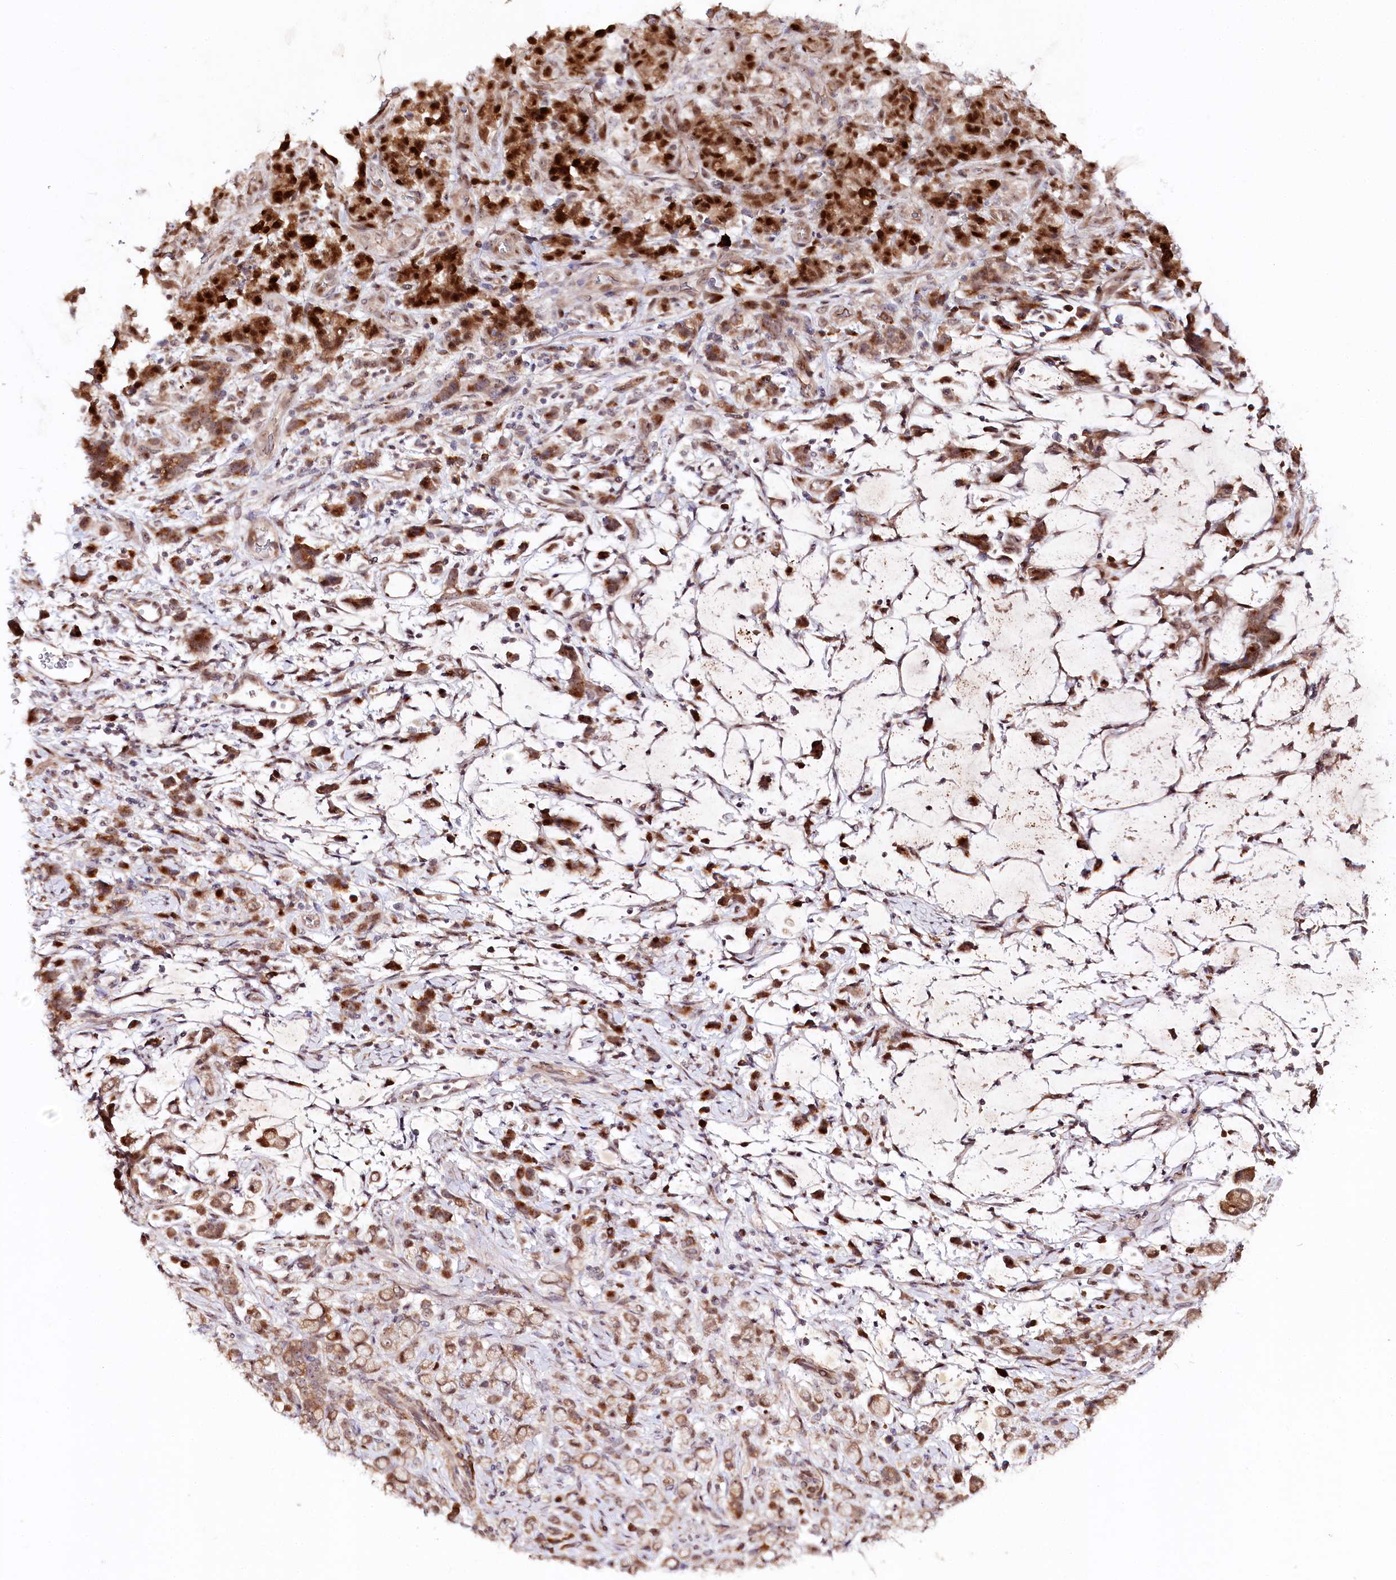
{"staining": {"intensity": "strong", "quantity": ">75%", "location": "cytoplasmic/membranous,nuclear"}, "tissue": "stomach cancer", "cell_type": "Tumor cells", "image_type": "cancer", "snomed": [{"axis": "morphology", "description": "Adenocarcinoma, NOS"}, {"axis": "topography", "description": "Stomach"}], "caption": "High-magnification brightfield microscopy of stomach cancer (adenocarcinoma) stained with DAB (brown) and counterstained with hematoxylin (blue). tumor cells exhibit strong cytoplasmic/membranous and nuclear positivity is appreciated in approximately>75% of cells.", "gene": "DMP1", "patient": {"sex": "female", "age": 60}}